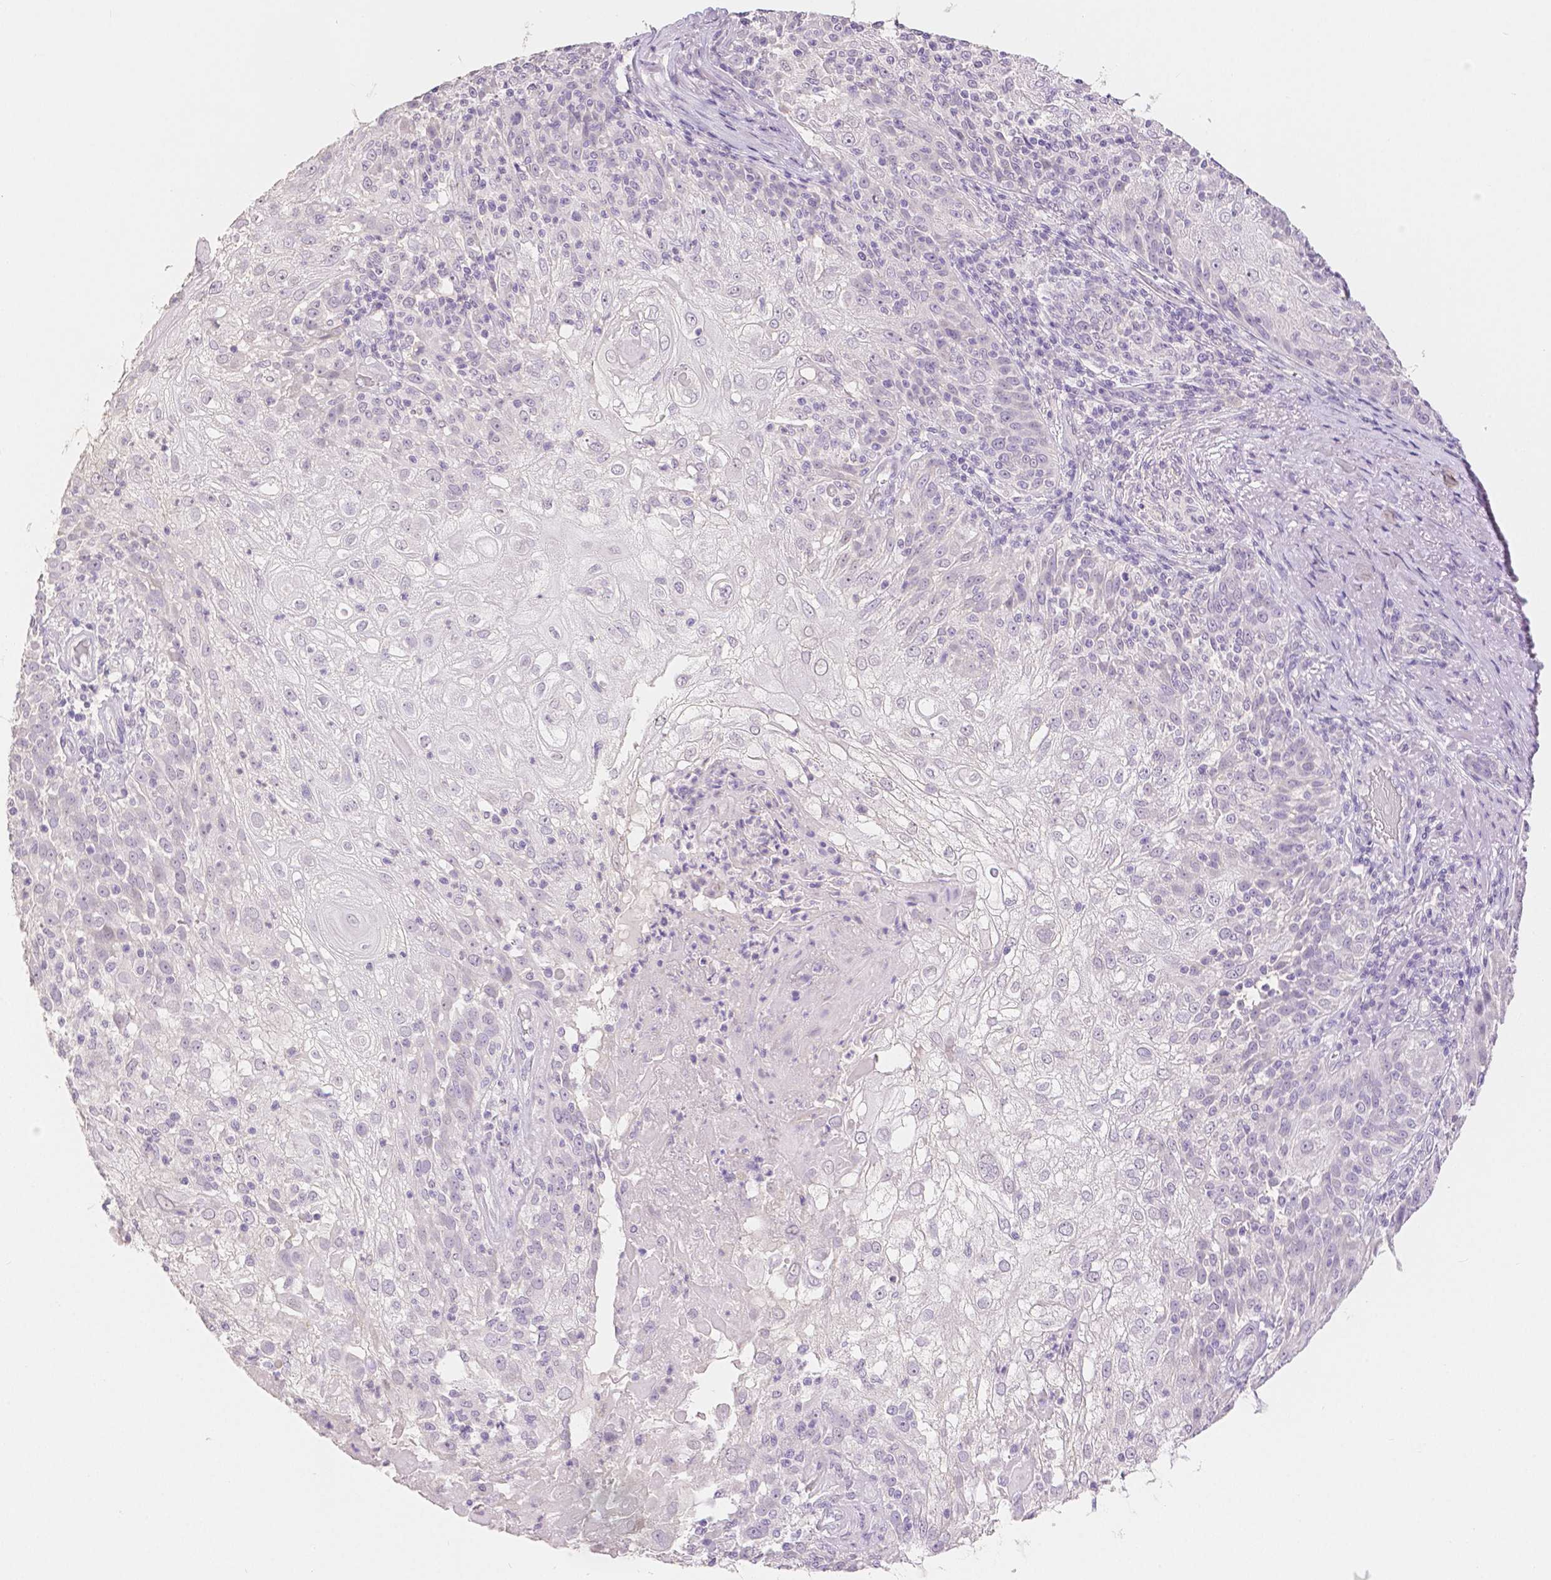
{"staining": {"intensity": "negative", "quantity": "none", "location": "none"}, "tissue": "skin cancer", "cell_type": "Tumor cells", "image_type": "cancer", "snomed": [{"axis": "morphology", "description": "Normal tissue, NOS"}, {"axis": "morphology", "description": "Squamous cell carcinoma, NOS"}, {"axis": "topography", "description": "Skin"}], "caption": "Tumor cells show no significant protein expression in squamous cell carcinoma (skin).", "gene": "OCLN", "patient": {"sex": "female", "age": 83}}